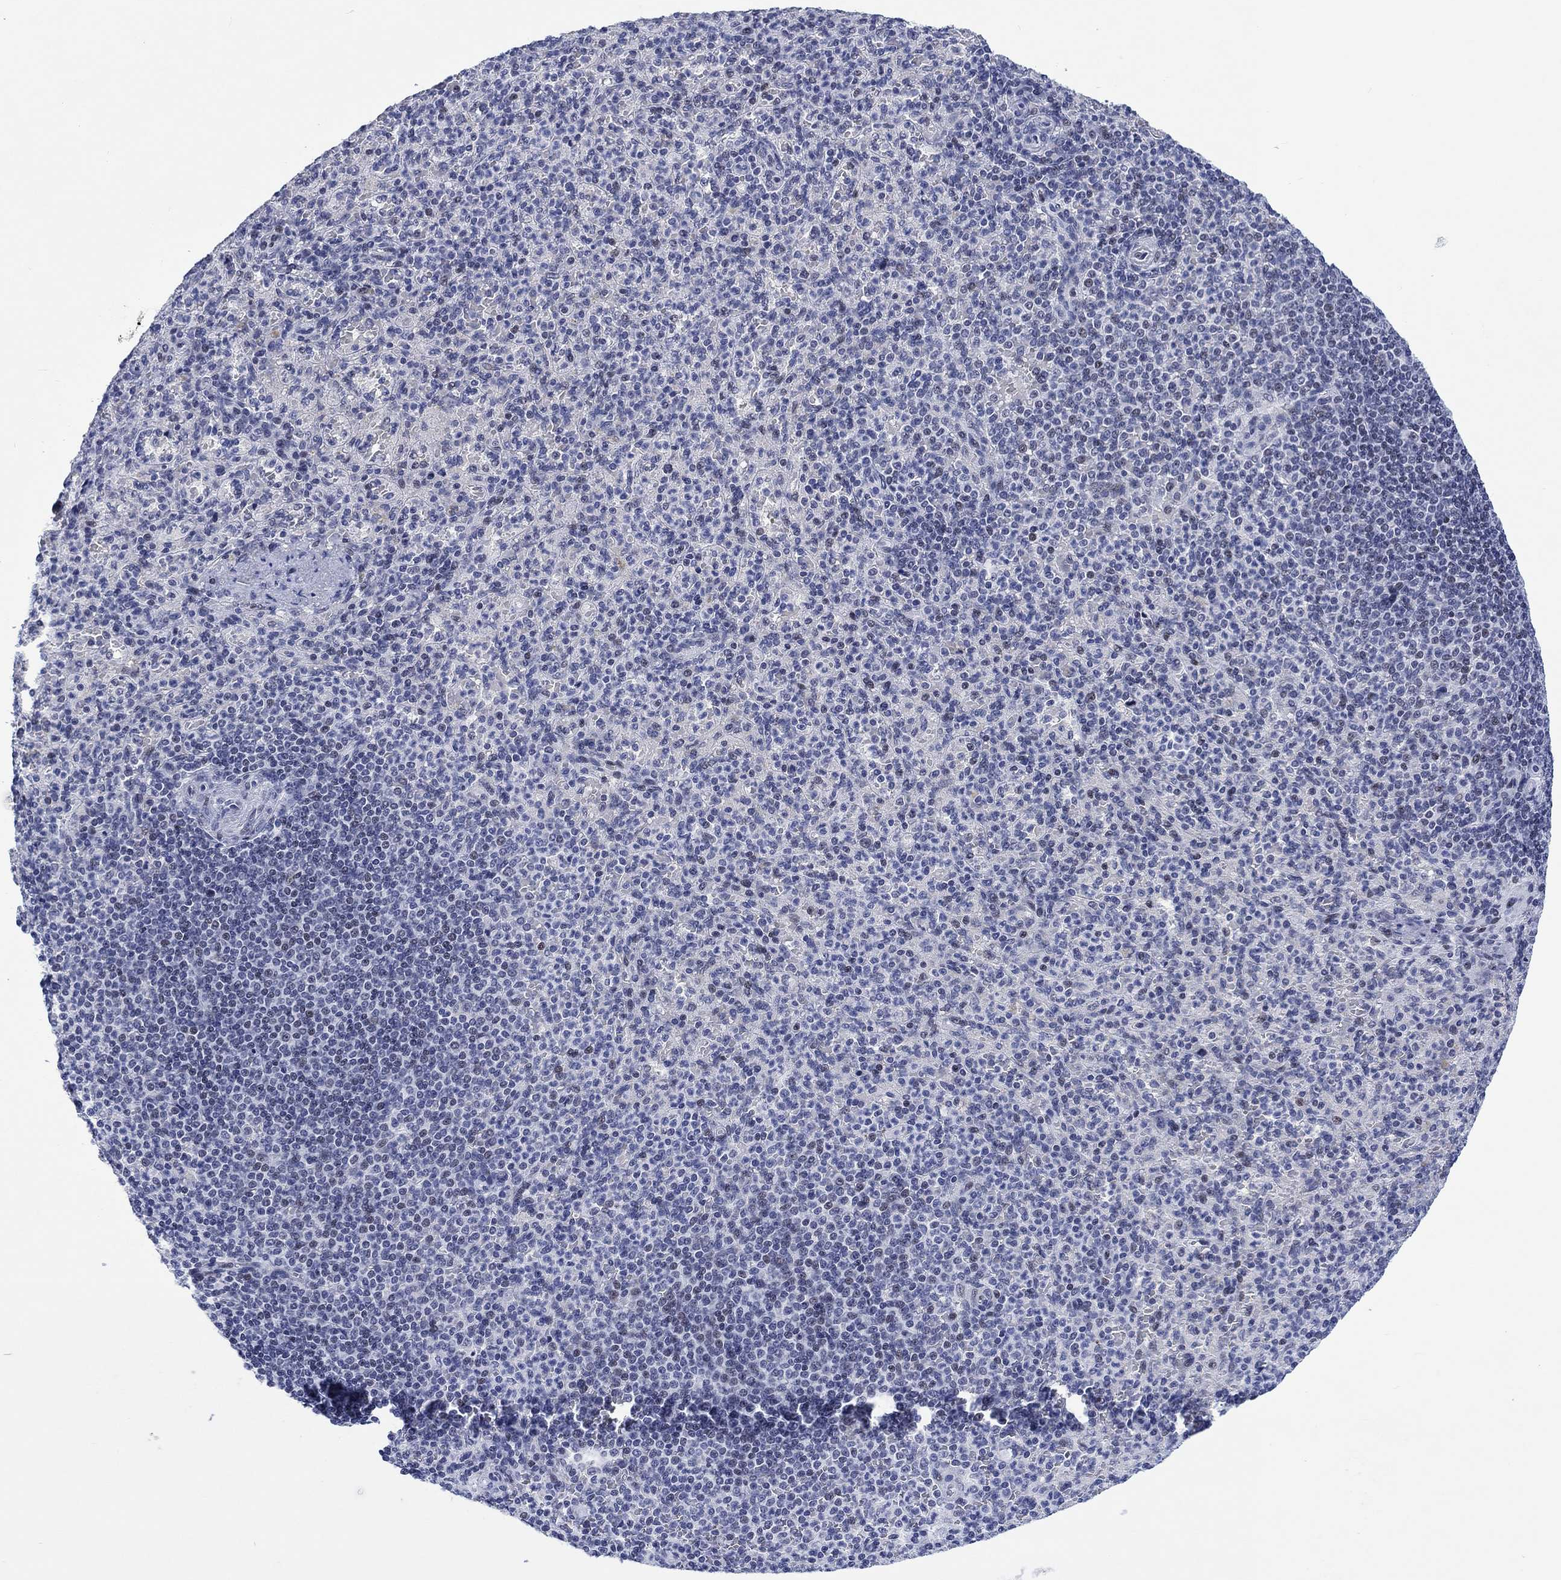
{"staining": {"intensity": "weak", "quantity": "<25%", "location": "nuclear"}, "tissue": "spleen", "cell_type": "Cells in red pulp", "image_type": "normal", "snomed": [{"axis": "morphology", "description": "Normal tissue, NOS"}, {"axis": "topography", "description": "Spleen"}], "caption": "Micrograph shows no significant protein expression in cells in red pulp of normal spleen. Nuclei are stained in blue.", "gene": "CDCA2", "patient": {"sex": "female", "age": 74}}